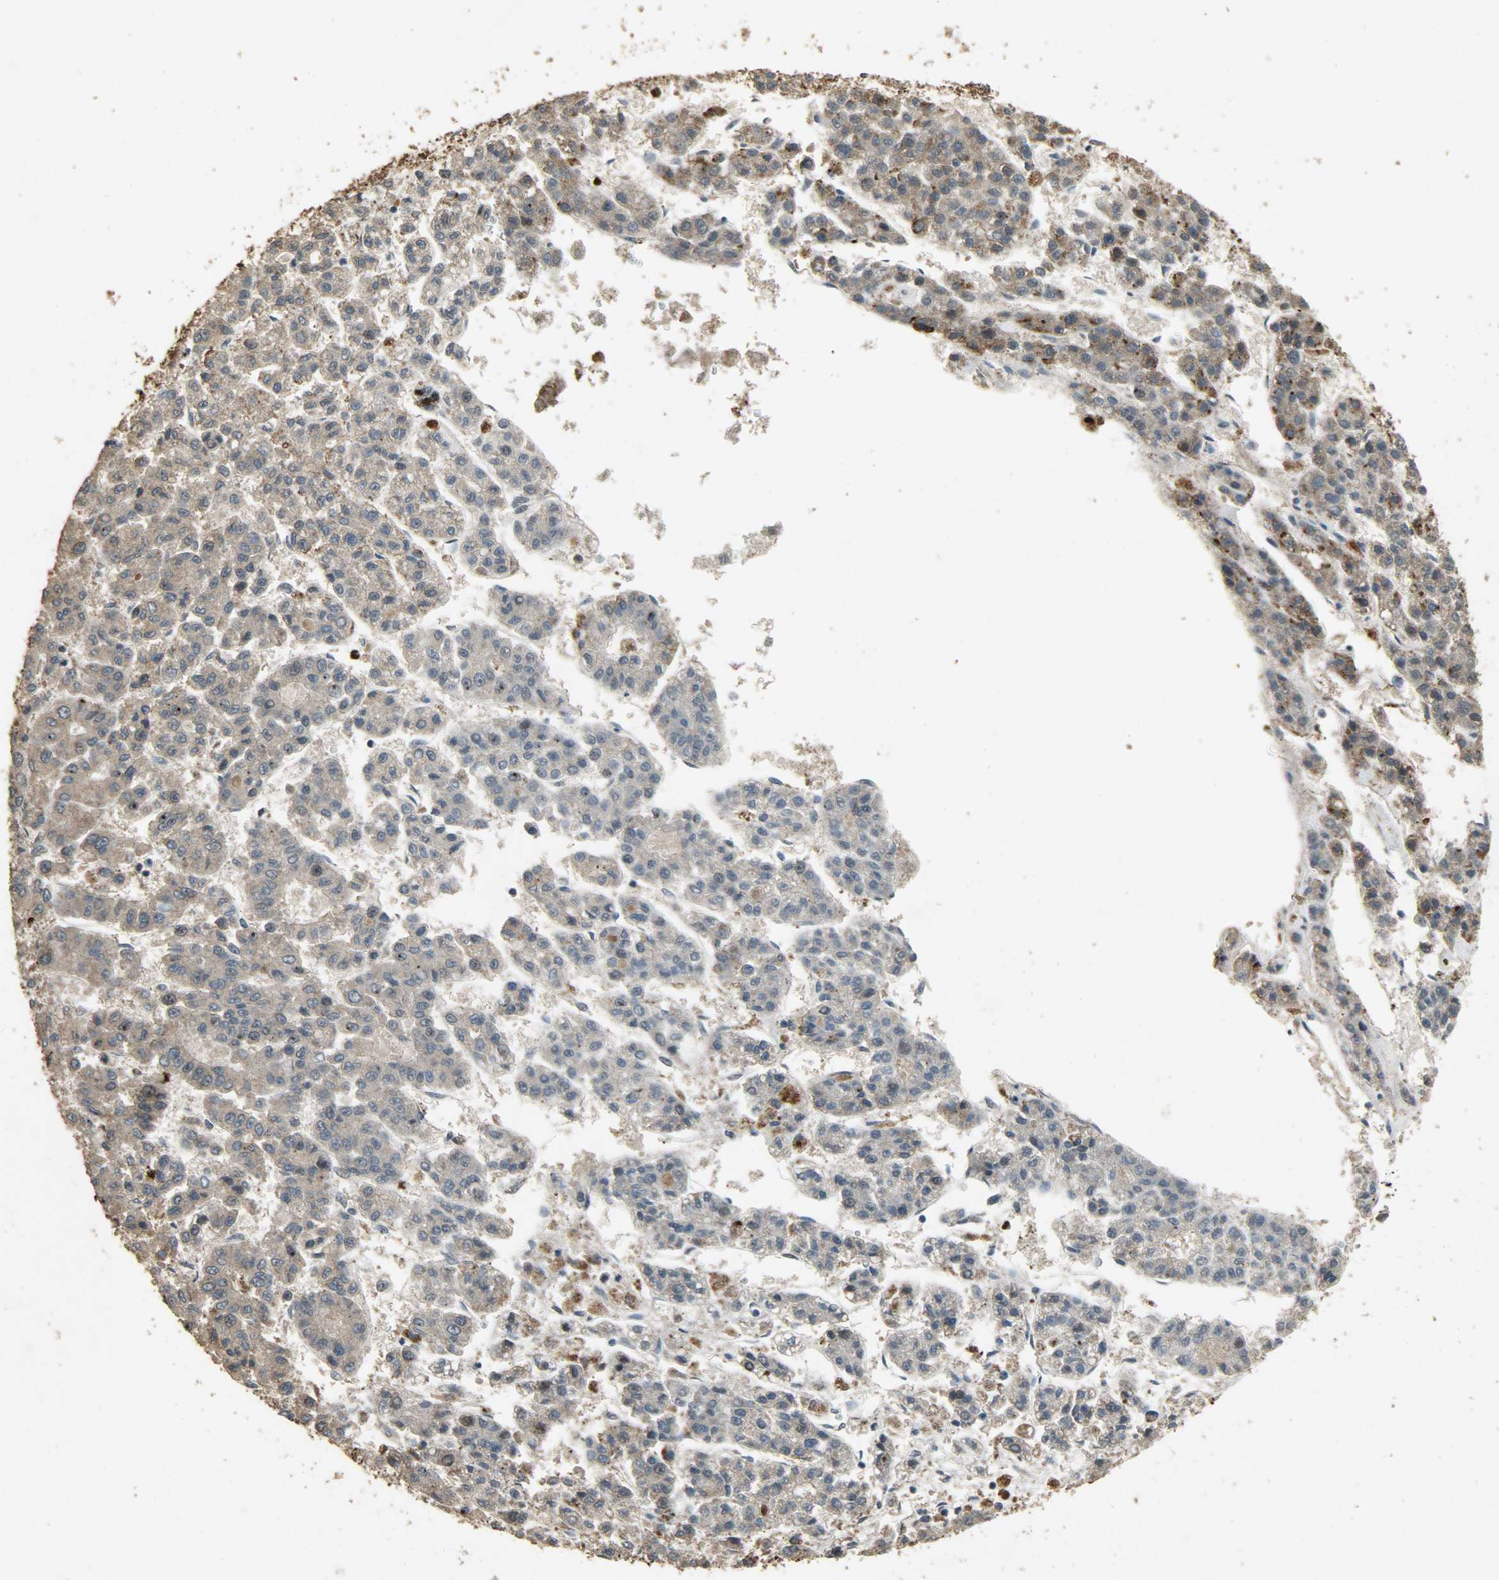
{"staining": {"intensity": "moderate", "quantity": ">75%", "location": "cytoplasmic/membranous"}, "tissue": "liver cancer", "cell_type": "Tumor cells", "image_type": "cancer", "snomed": [{"axis": "morphology", "description": "Carcinoma, Hepatocellular, NOS"}, {"axis": "topography", "description": "Liver"}], "caption": "IHC histopathology image of liver cancer stained for a protein (brown), which demonstrates medium levels of moderate cytoplasmic/membranous staining in approximately >75% of tumor cells.", "gene": "CDKN2C", "patient": {"sex": "male", "age": 70}}